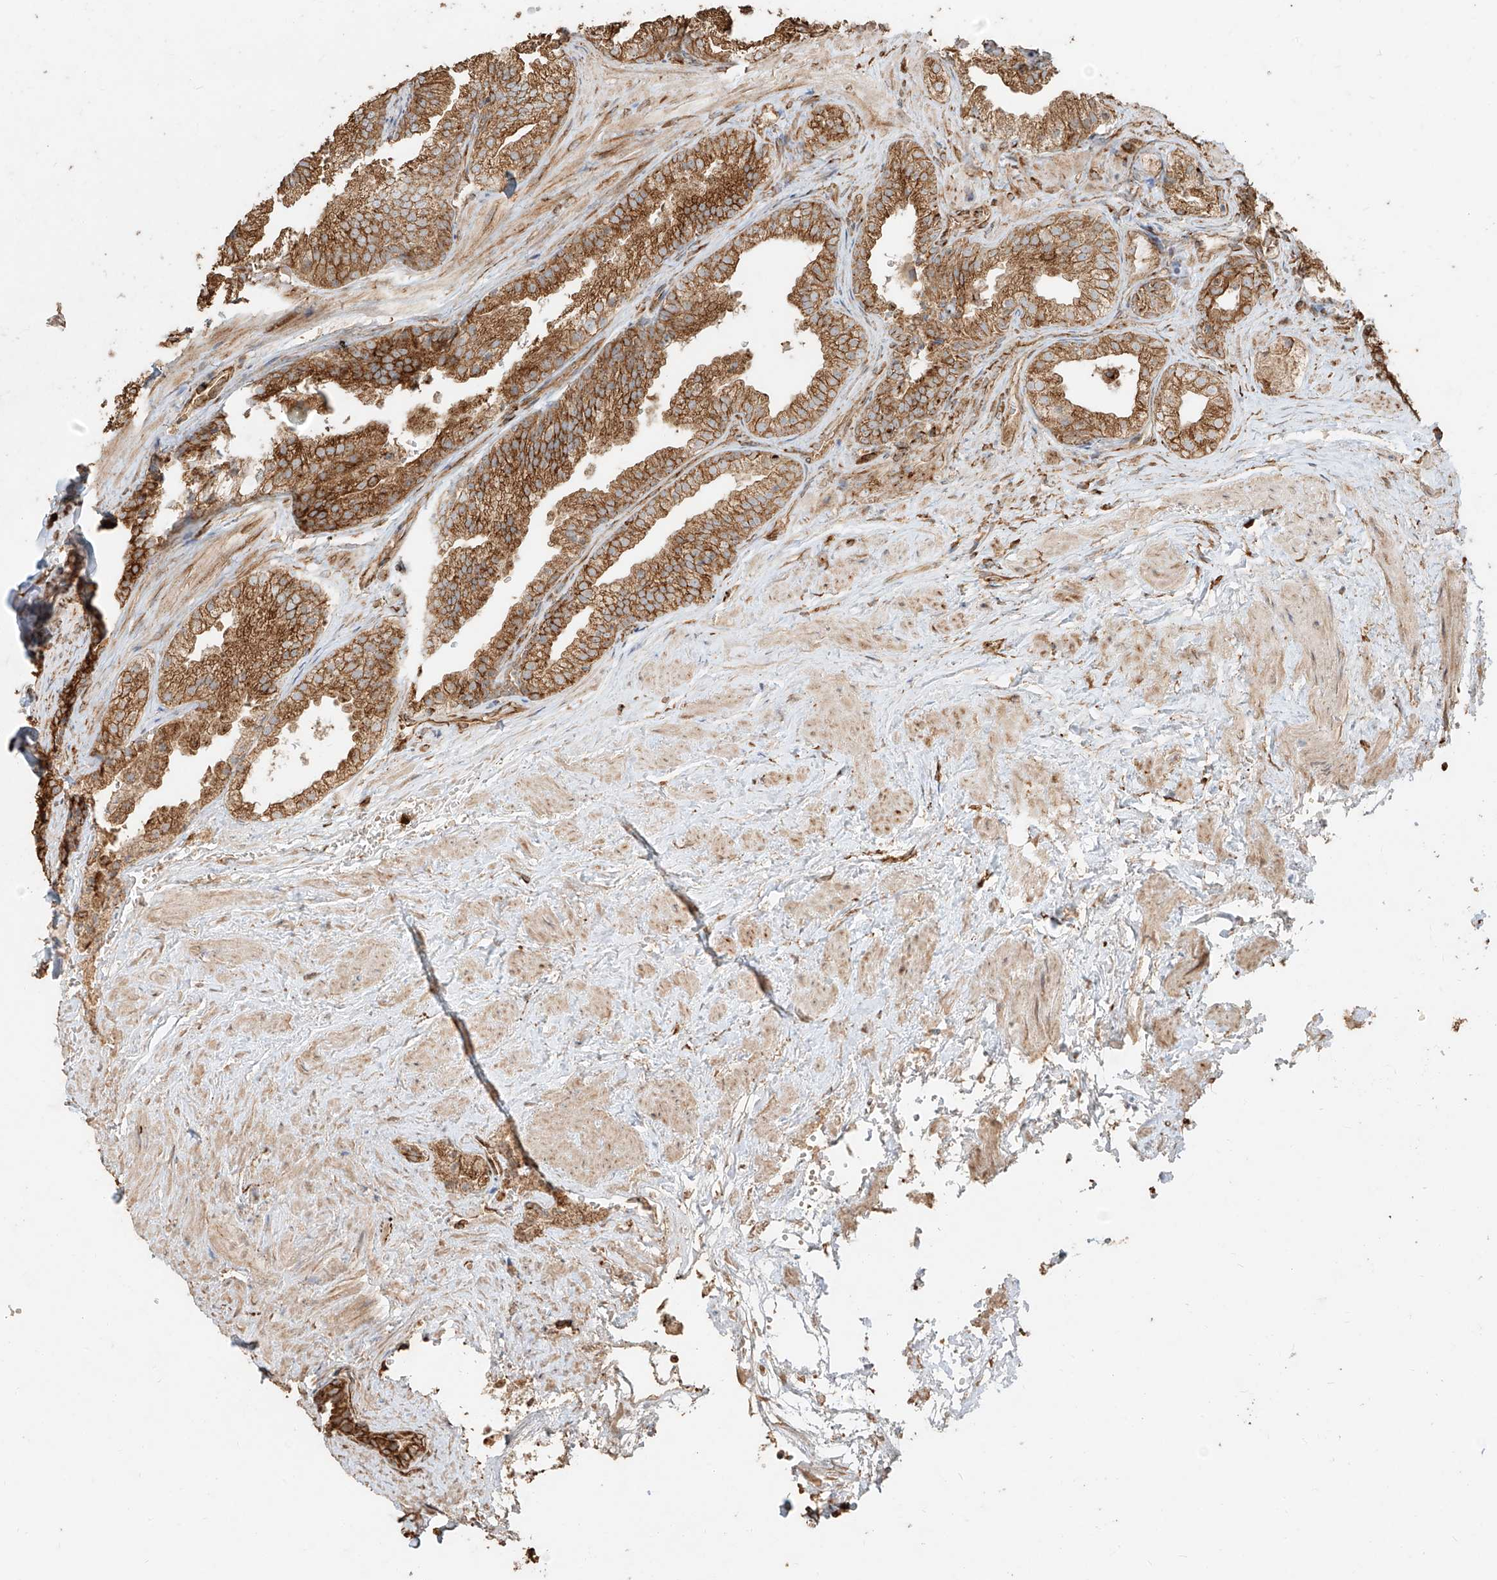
{"staining": {"intensity": "moderate", "quantity": ">75%", "location": "cytoplasmic/membranous"}, "tissue": "prostate", "cell_type": "Glandular cells", "image_type": "normal", "snomed": [{"axis": "morphology", "description": "Normal tissue, NOS"}, {"axis": "topography", "description": "Prostate"}], "caption": "Protein staining demonstrates moderate cytoplasmic/membranous staining in about >75% of glandular cells in normal prostate. The protein of interest is stained brown, and the nuclei are stained in blue (DAB (3,3'-diaminobenzidine) IHC with brightfield microscopy, high magnification).", "gene": "EFNB1", "patient": {"sex": "male", "age": 76}}